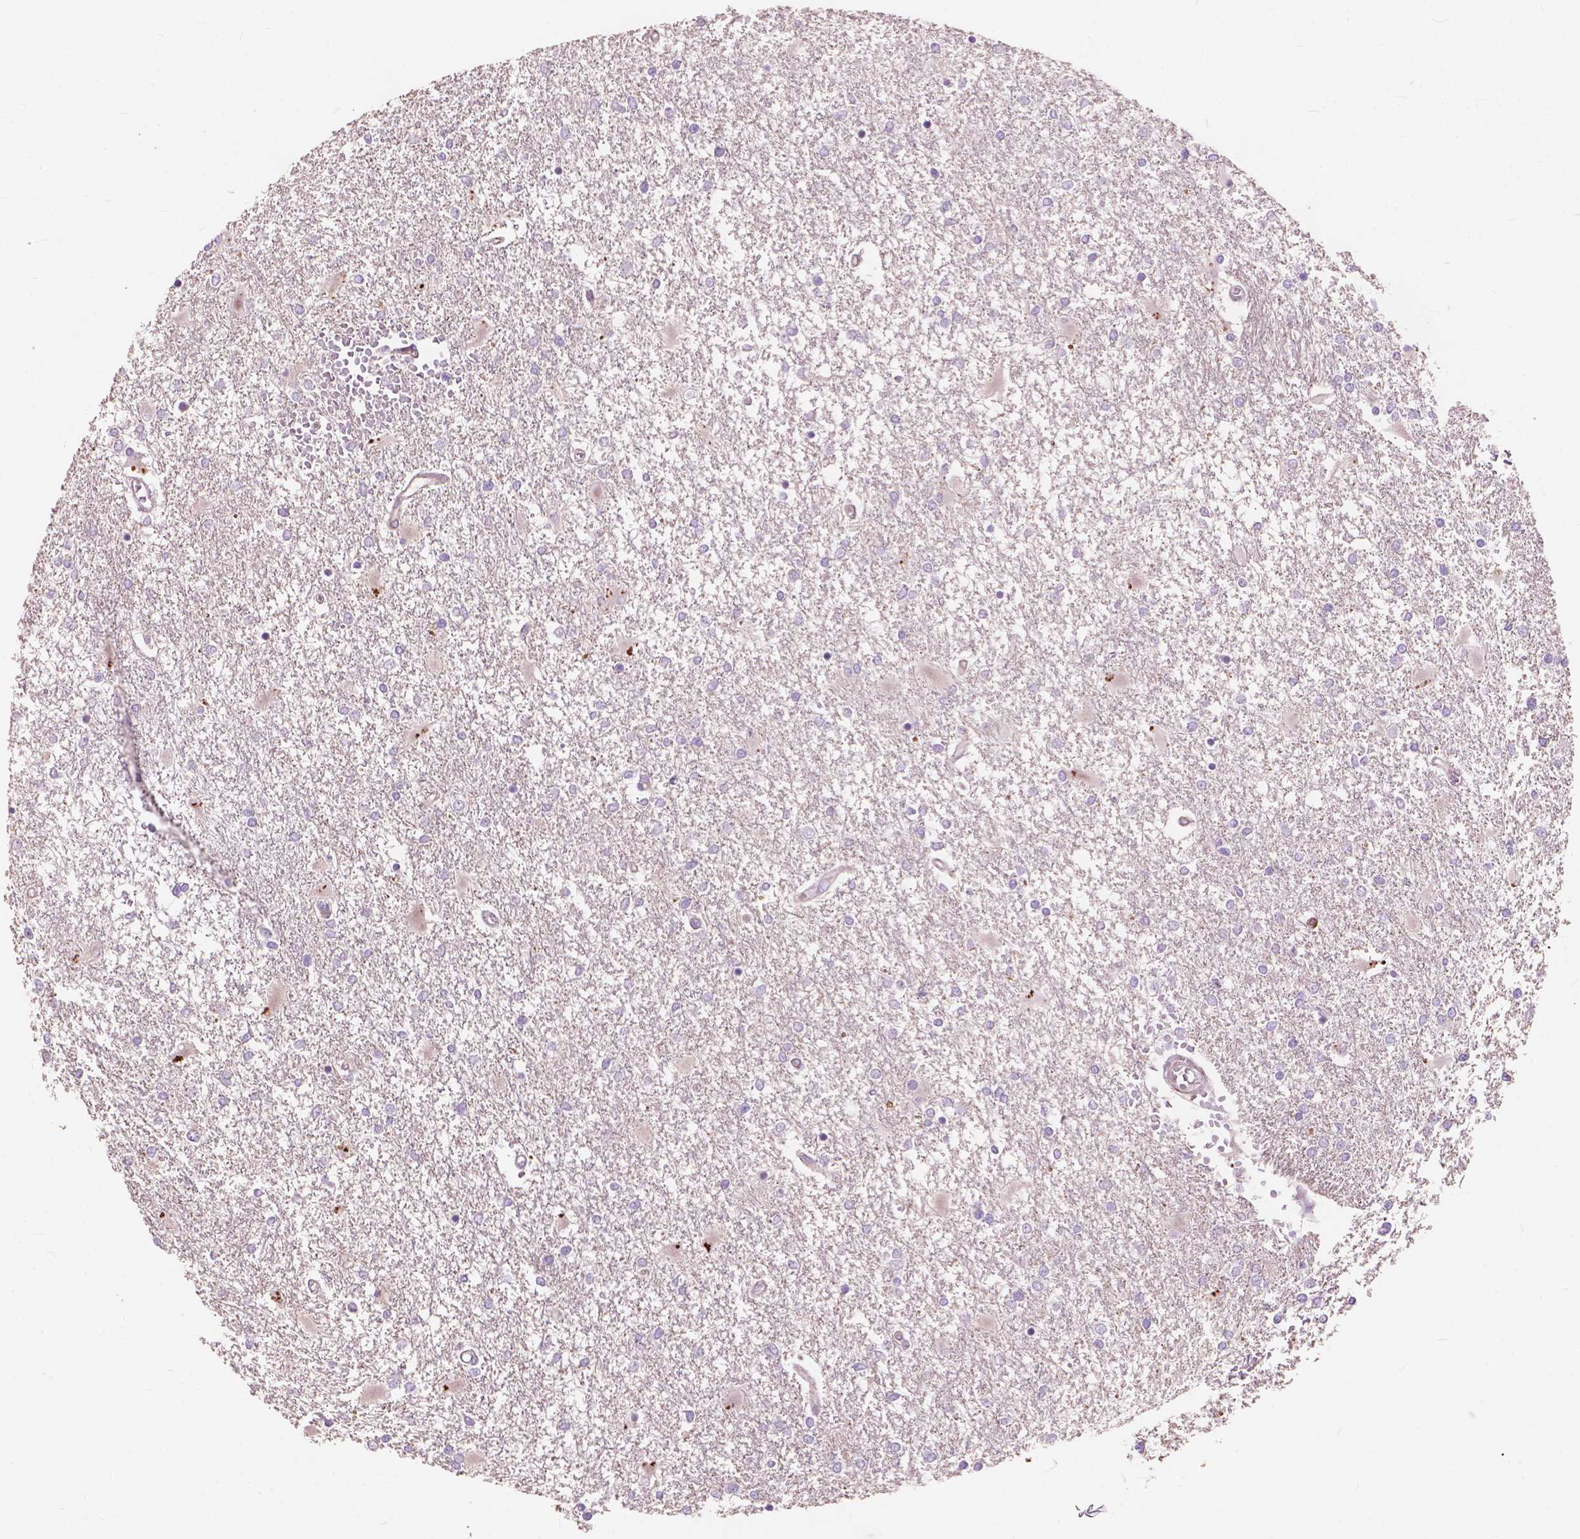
{"staining": {"intensity": "negative", "quantity": "none", "location": "none"}, "tissue": "glioma", "cell_type": "Tumor cells", "image_type": "cancer", "snomed": [{"axis": "morphology", "description": "Glioma, malignant, High grade"}, {"axis": "topography", "description": "Cerebral cortex"}], "caption": "A high-resolution micrograph shows IHC staining of glioma, which shows no significant expression in tumor cells.", "gene": "MORN1", "patient": {"sex": "male", "age": 79}}